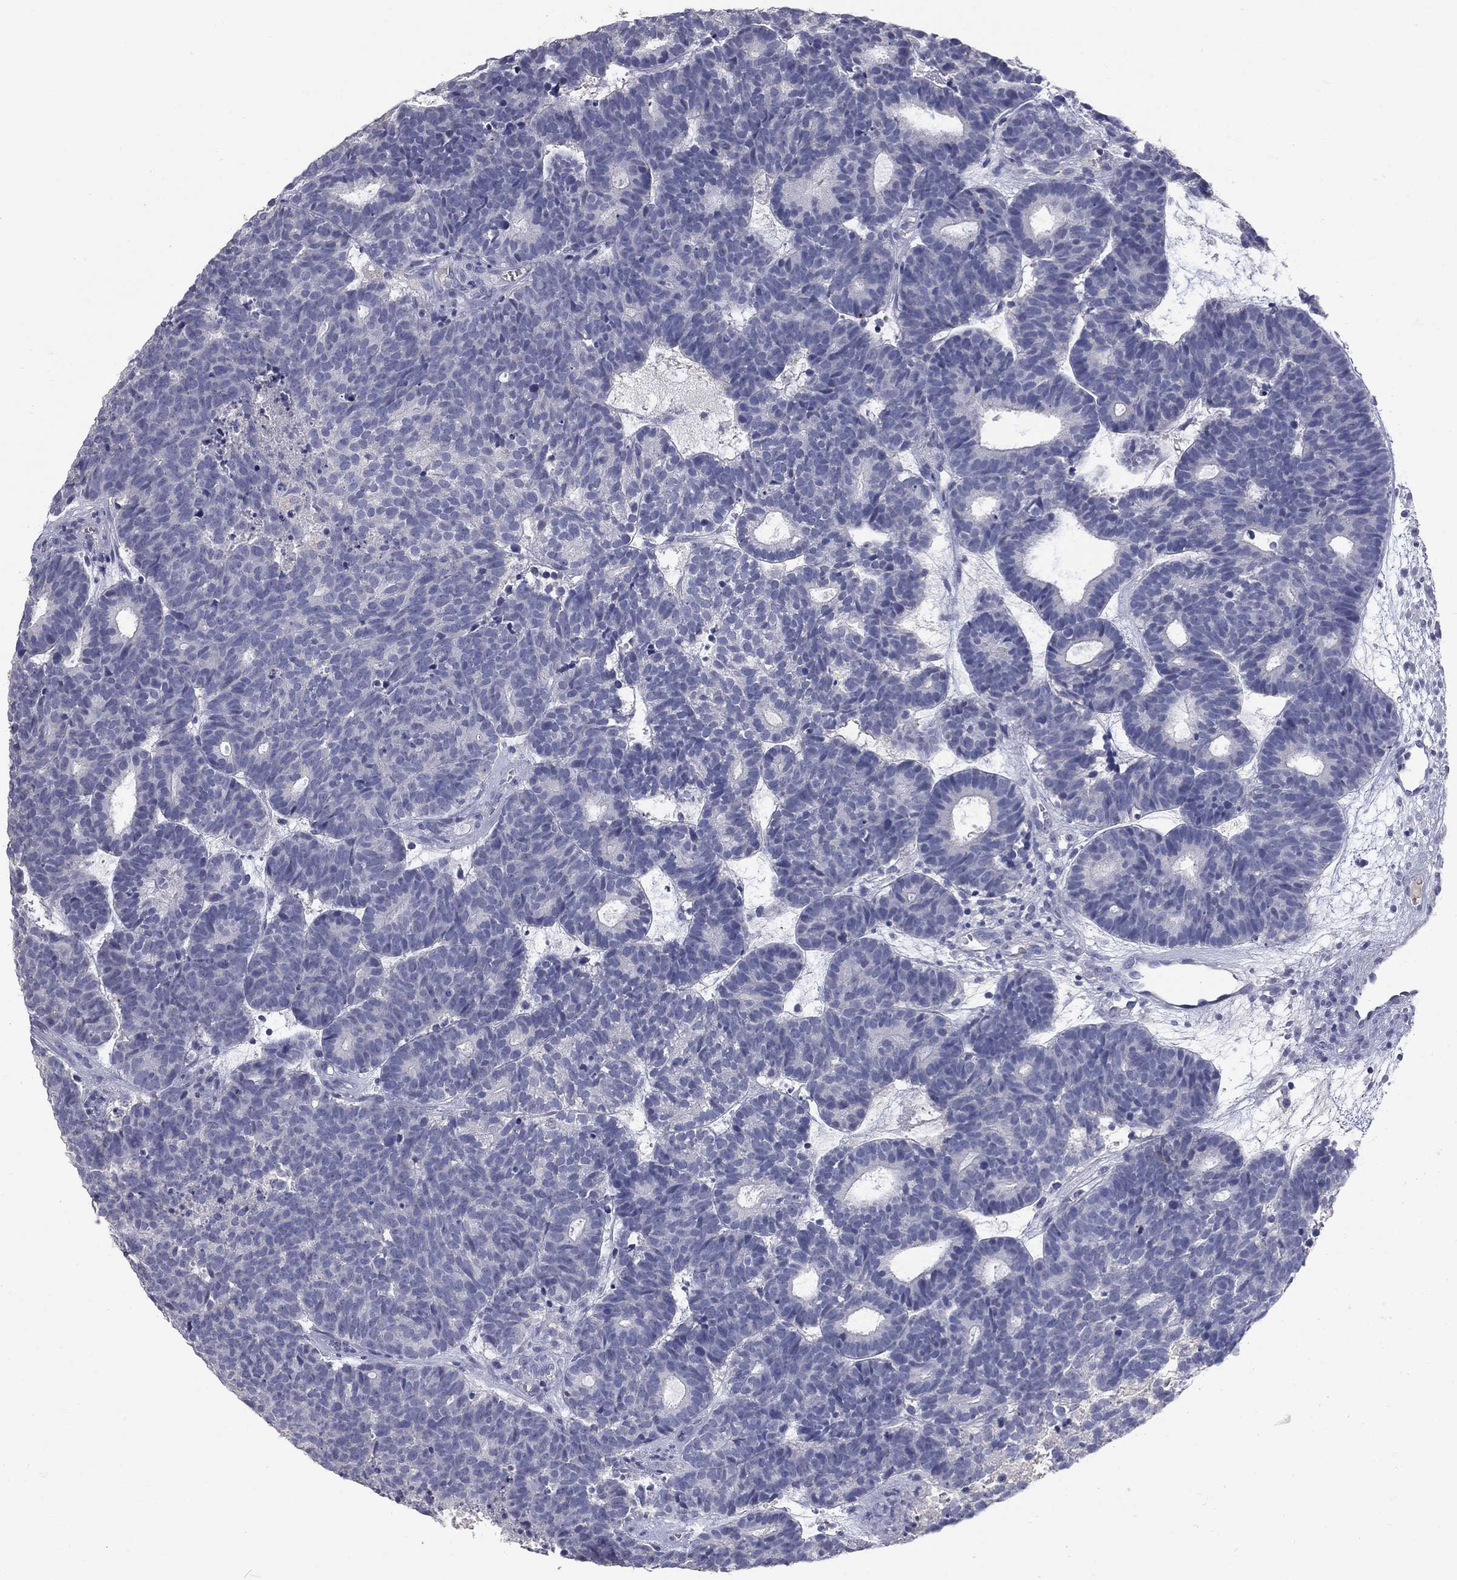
{"staining": {"intensity": "negative", "quantity": "none", "location": "none"}, "tissue": "head and neck cancer", "cell_type": "Tumor cells", "image_type": "cancer", "snomed": [{"axis": "morphology", "description": "Adenocarcinoma, NOS"}, {"axis": "topography", "description": "Head-Neck"}], "caption": "Immunohistochemical staining of head and neck cancer shows no significant staining in tumor cells.", "gene": "PTH1R", "patient": {"sex": "female", "age": 81}}